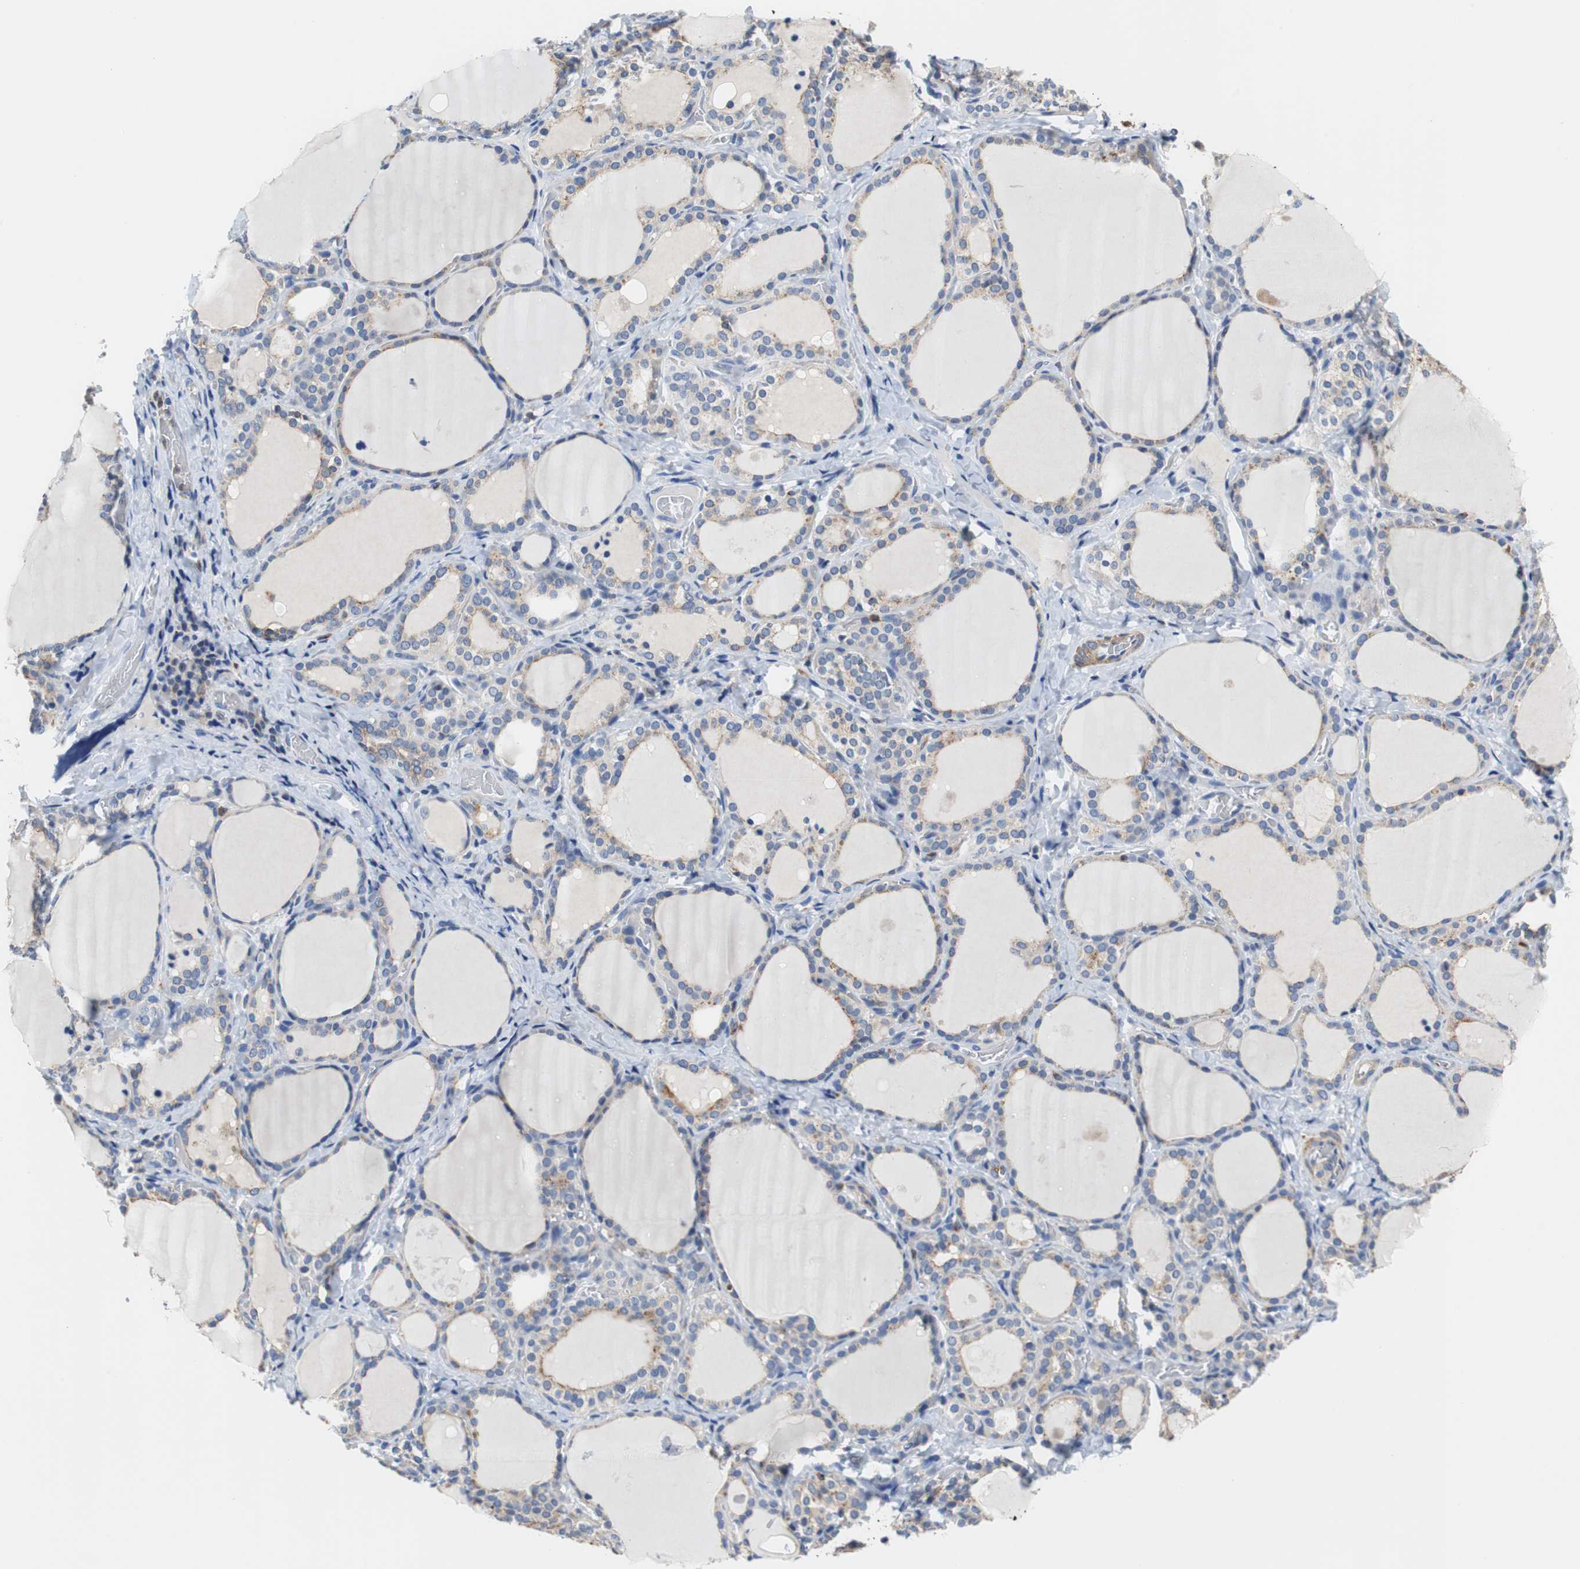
{"staining": {"intensity": "weak", "quantity": "25%-75%", "location": "cytoplasmic/membranous"}, "tissue": "thyroid gland", "cell_type": "Glandular cells", "image_type": "normal", "snomed": [{"axis": "morphology", "description": "Normal tissue, NOS"}, {"axis": "morphology", "description": "Papillary adenocarcinoma, NOS"}, {"axis": "topography", "description": "Thyroid gland"}], "caption": "A brown stain highlights weak cytoplasmic/membranous staining of a protein in glandular cells of benign human thyroid gland. (DAB (3,3'-diaminobenzidine) = brown stain, brightfield microscopy at high magnification).", "gene": "VAMP8", "patient": {"sex": "female", "age": 30}}